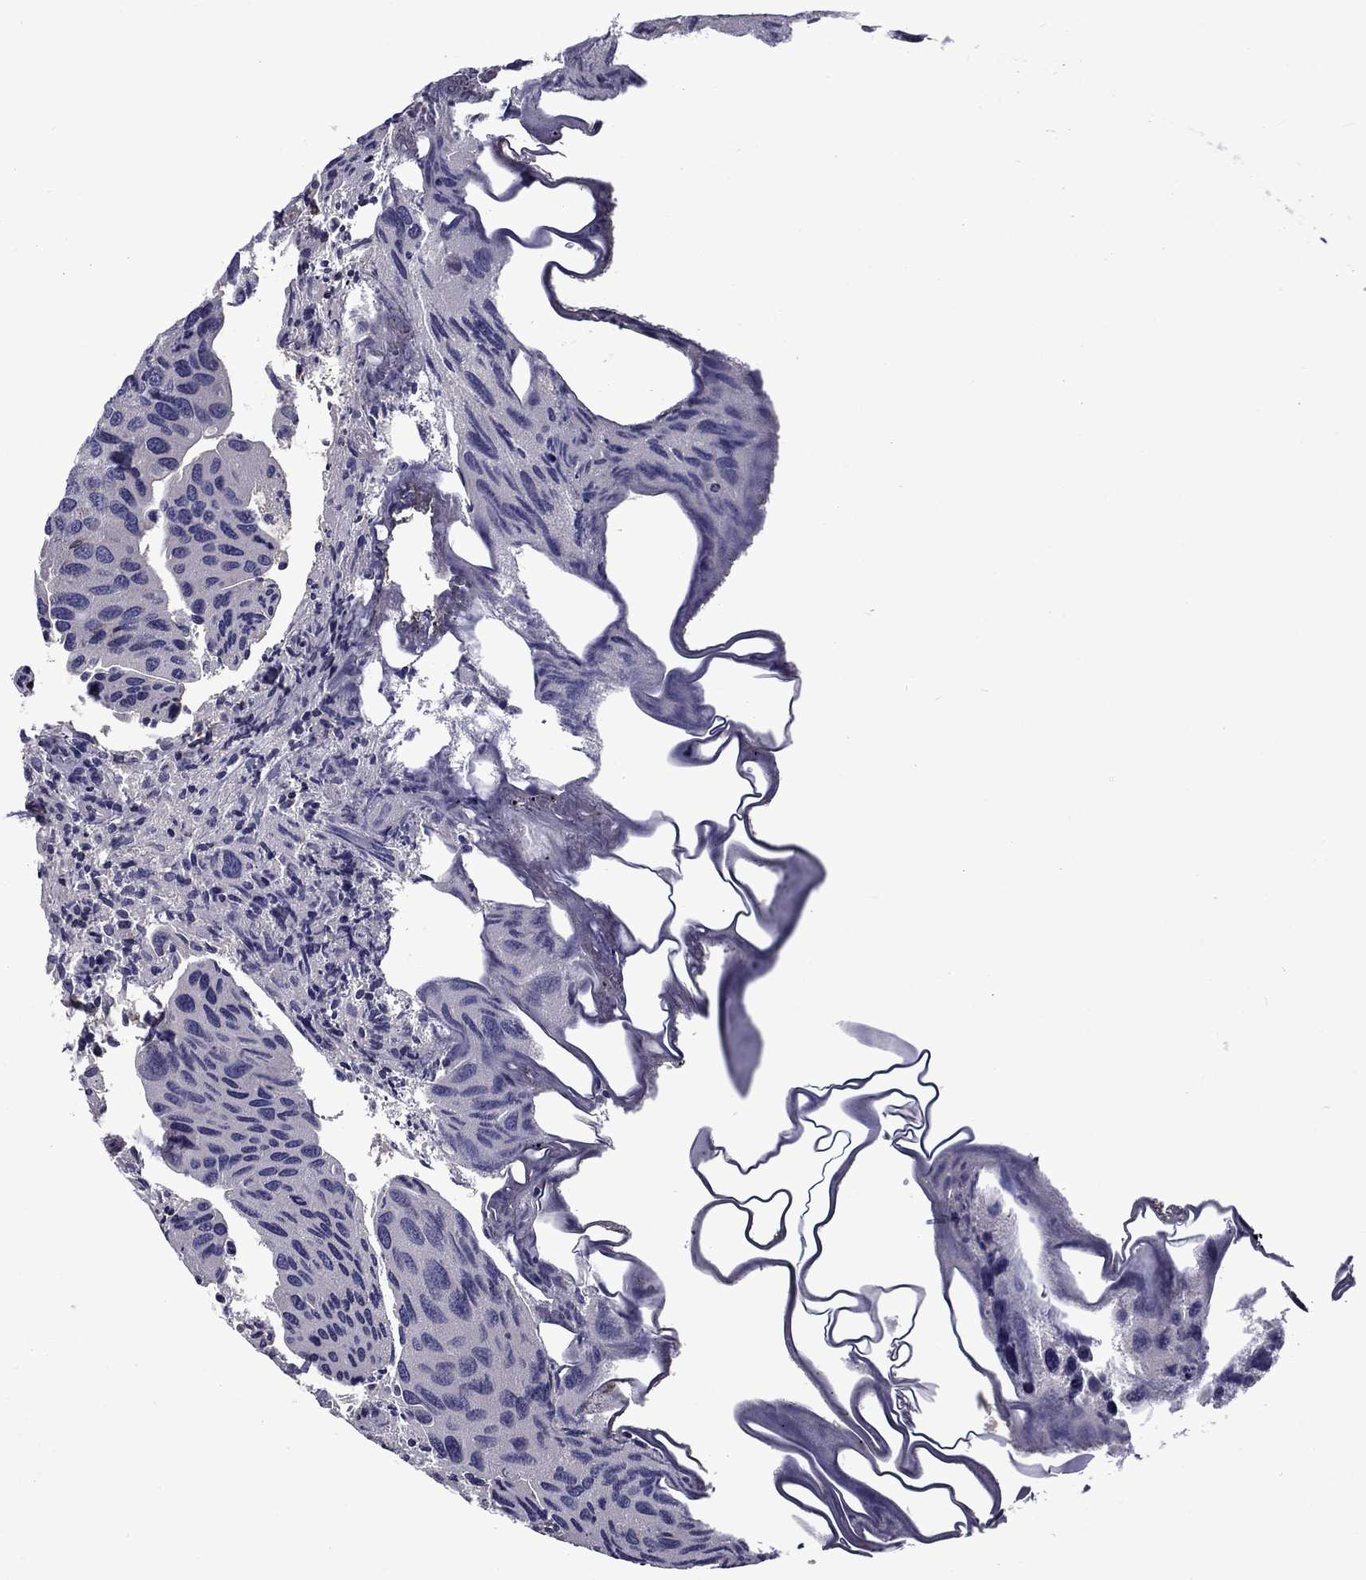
{"staining": {"intensity": "negative", "quantity": "none", "location": "none"}, "tissue": "urothelial cancer", "cell_type": "Tumor cells", "image_type": "cancer", "snomed": [{"axis": "morphology", "description": "Urothelial carcinoma, High grade"}, {"axis": "topography", "description": "Urinary bladder"}], "caption": "Tumor cells are negative for brown protein staining in urothelial carcinoma (high-grade).", "gene": "SNTA1", "patient": {"sex": "male", "age": 79}}